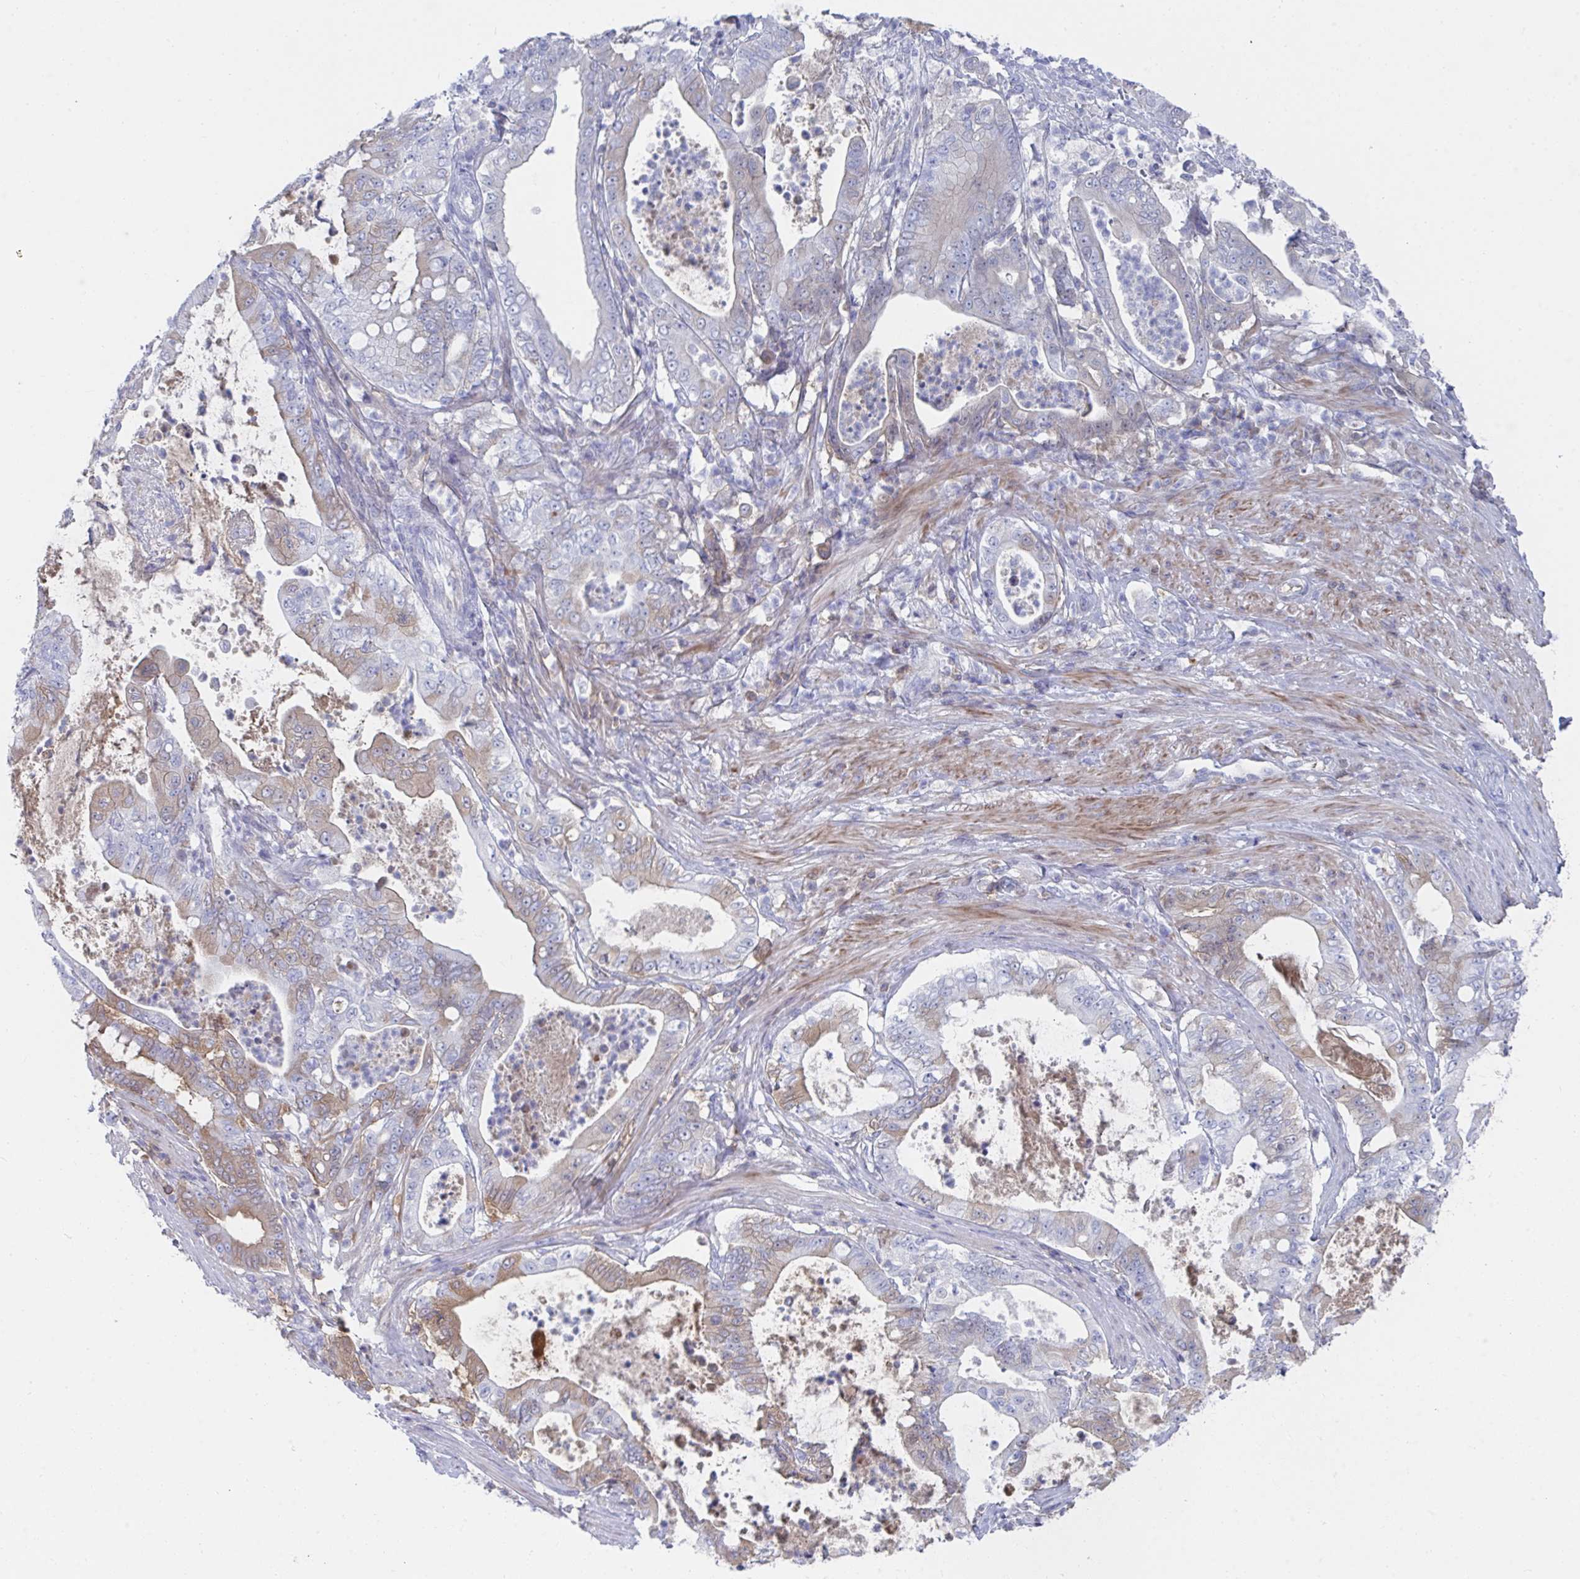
{"staining": {"intensity": "weak", "quantity": "<25%", "location": "cytoplasmic/membranous"}, "tissue": "pancreatic cancer", "cell_type": "Tumor cells", "image_type": "cancer", "snomed": [{"axis": "morphology", "description": "Adenocarcinoma, NOS"}, {"axis": "topography", "description": "Pancreas"}], "caption": "High power microscopy photomicrograph of an immunohistochemistry (IHC) image of adenocarcinoma (pancreatic), revealing no significant staining in tumor cells.", "gene": "TNFAIP6", "patient": {"sex": "male", "age": 71}}